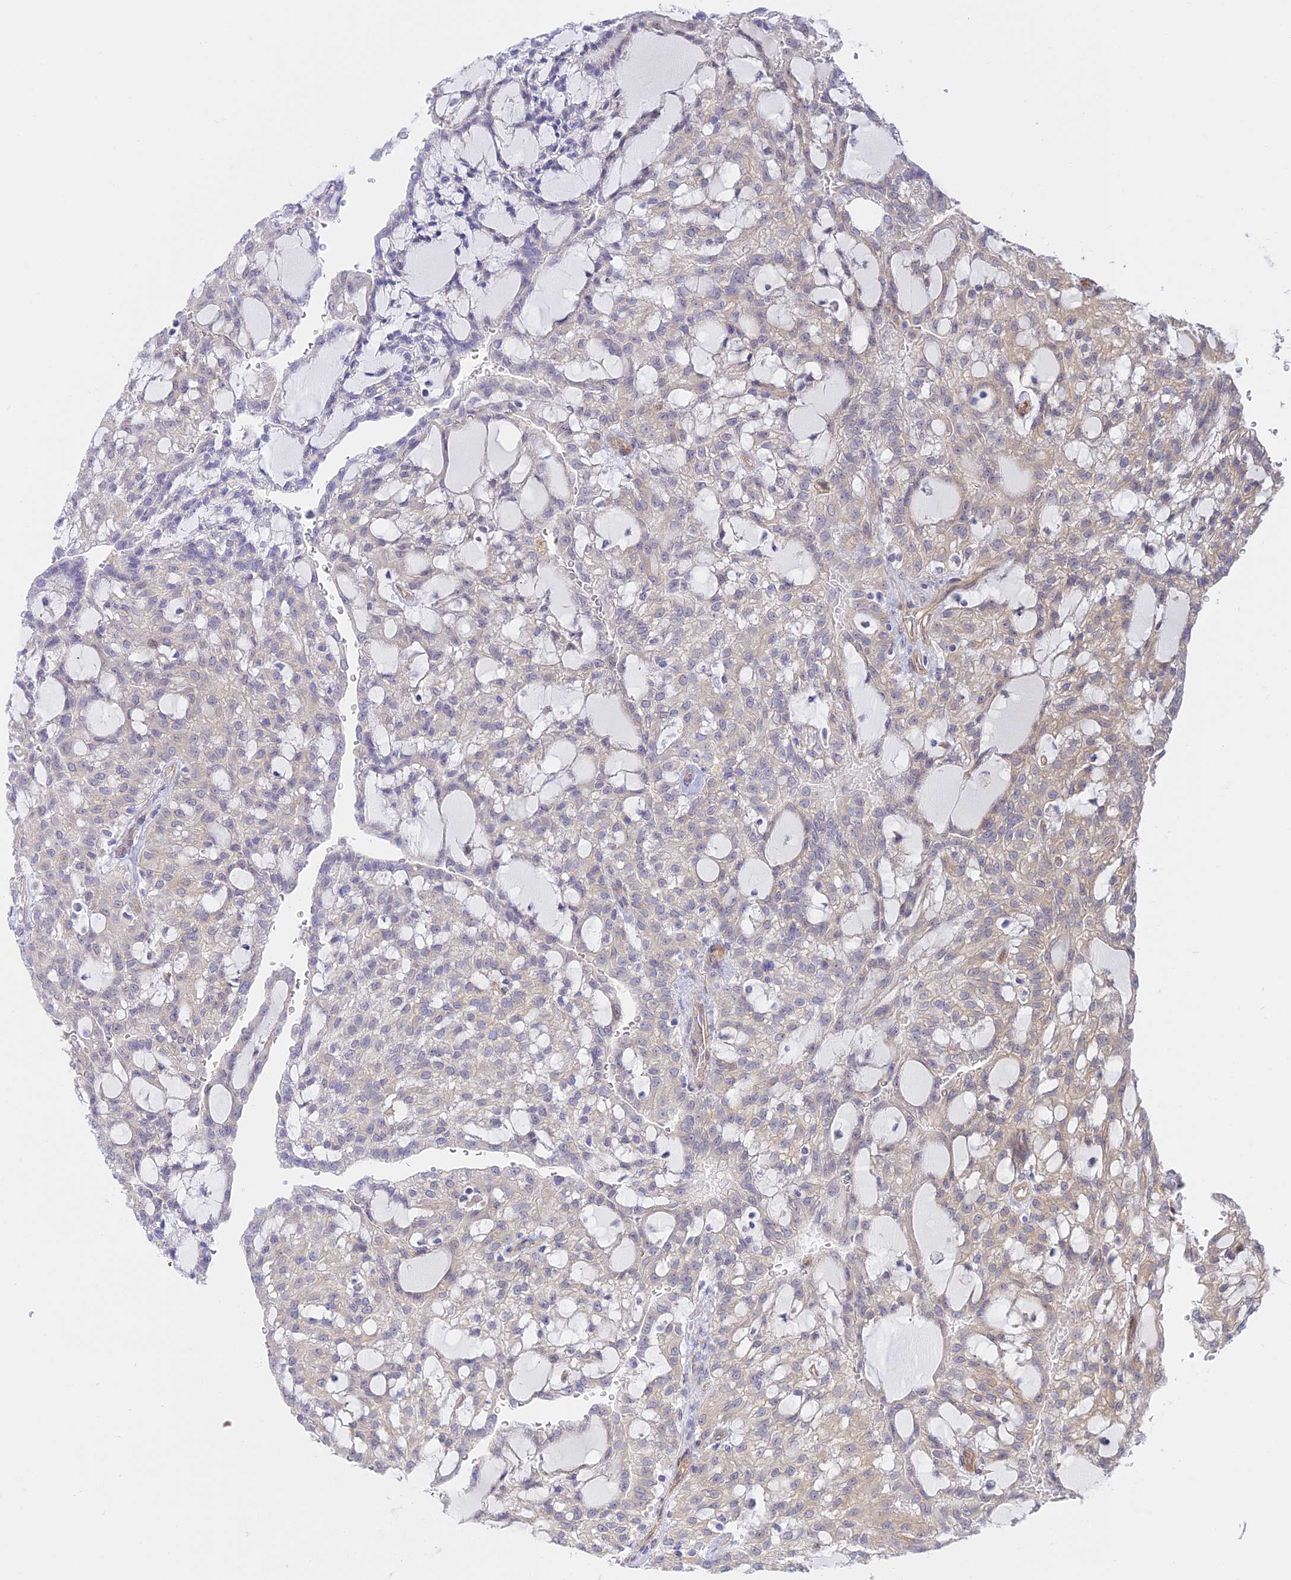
{"staining": {"intensity": "weak", "quantity": "<25%", "location": "cytoplasmic/membranous"}, "tissue": "renal cancer", "cell_type": "Tumor cells", "image_type": "cancer", "snomed": [{"axis": "morphology", "description": "Adenocarcinoma, NOS"}, {"axis": "topography", "description": "Kidney"}], "caption": "IHC micrograph of renal adenocarcinoma stained for a protein (brown), which demonstrates no expression in tumor cells. Brightfield microscopy of immunohistochemistry (IHC) stained with DAB (brown) and hematoxylin (blue), captured at high magnification.", "gene": "KCNAB1", "patient": {"sex": "male", "age": 63}}